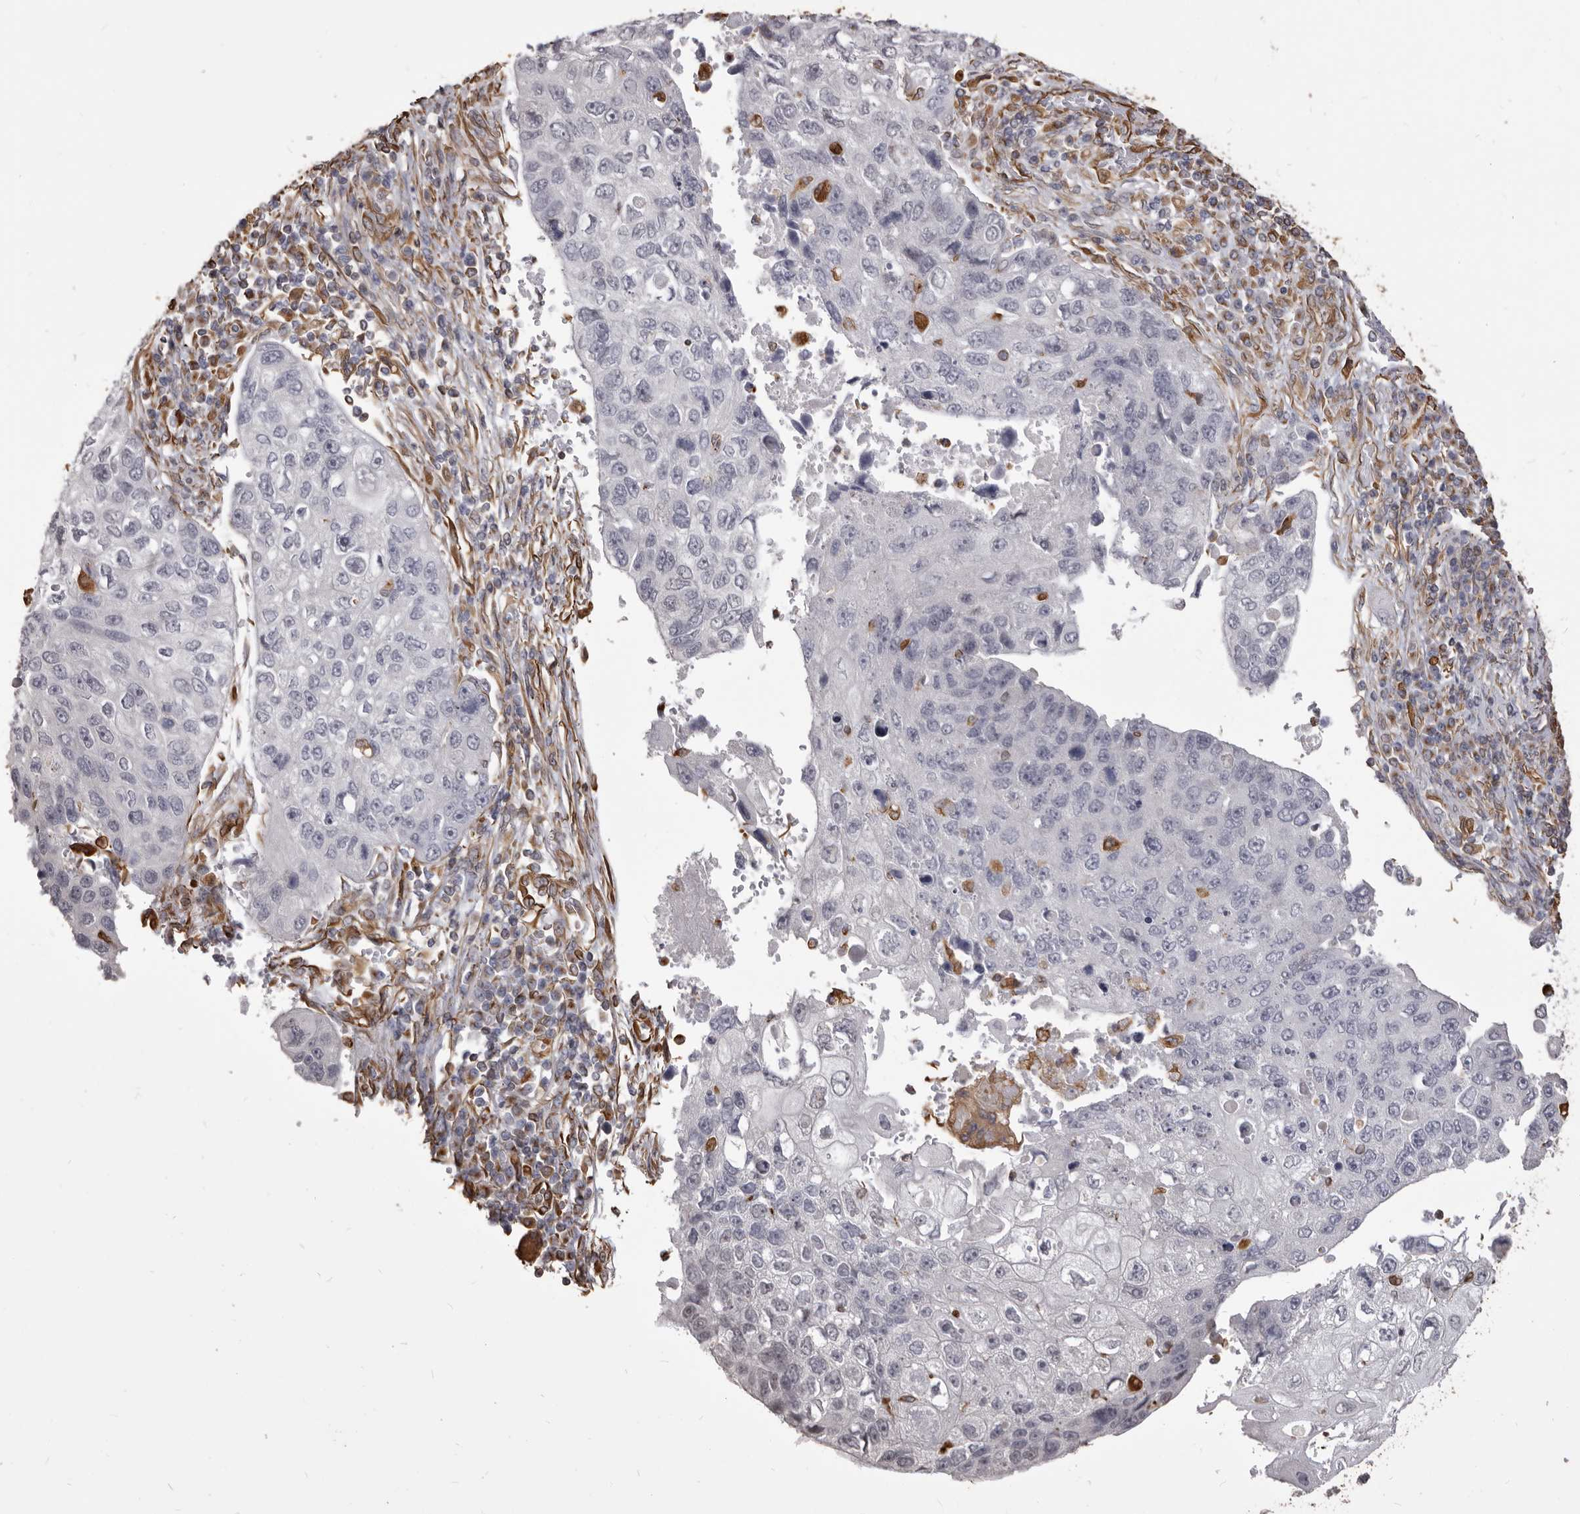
{"staining": {"intensity": "negative", "quantity": "none", "location": "none"}, "tissue": "lung cancer", "cell_type": "Tumor cells", "image_type": "cancer", "snomed": [{"axis": "morphology", "description": "Squamous cell carcinoma, NOS"}, {"axis": "topography", "description": "Lung"}], "caption": "Histopathology image shows no significant protein staining in tumor cells of lung cancer.", "gene": "MTURN", "patient": {"sex": "male", "age": 61}}